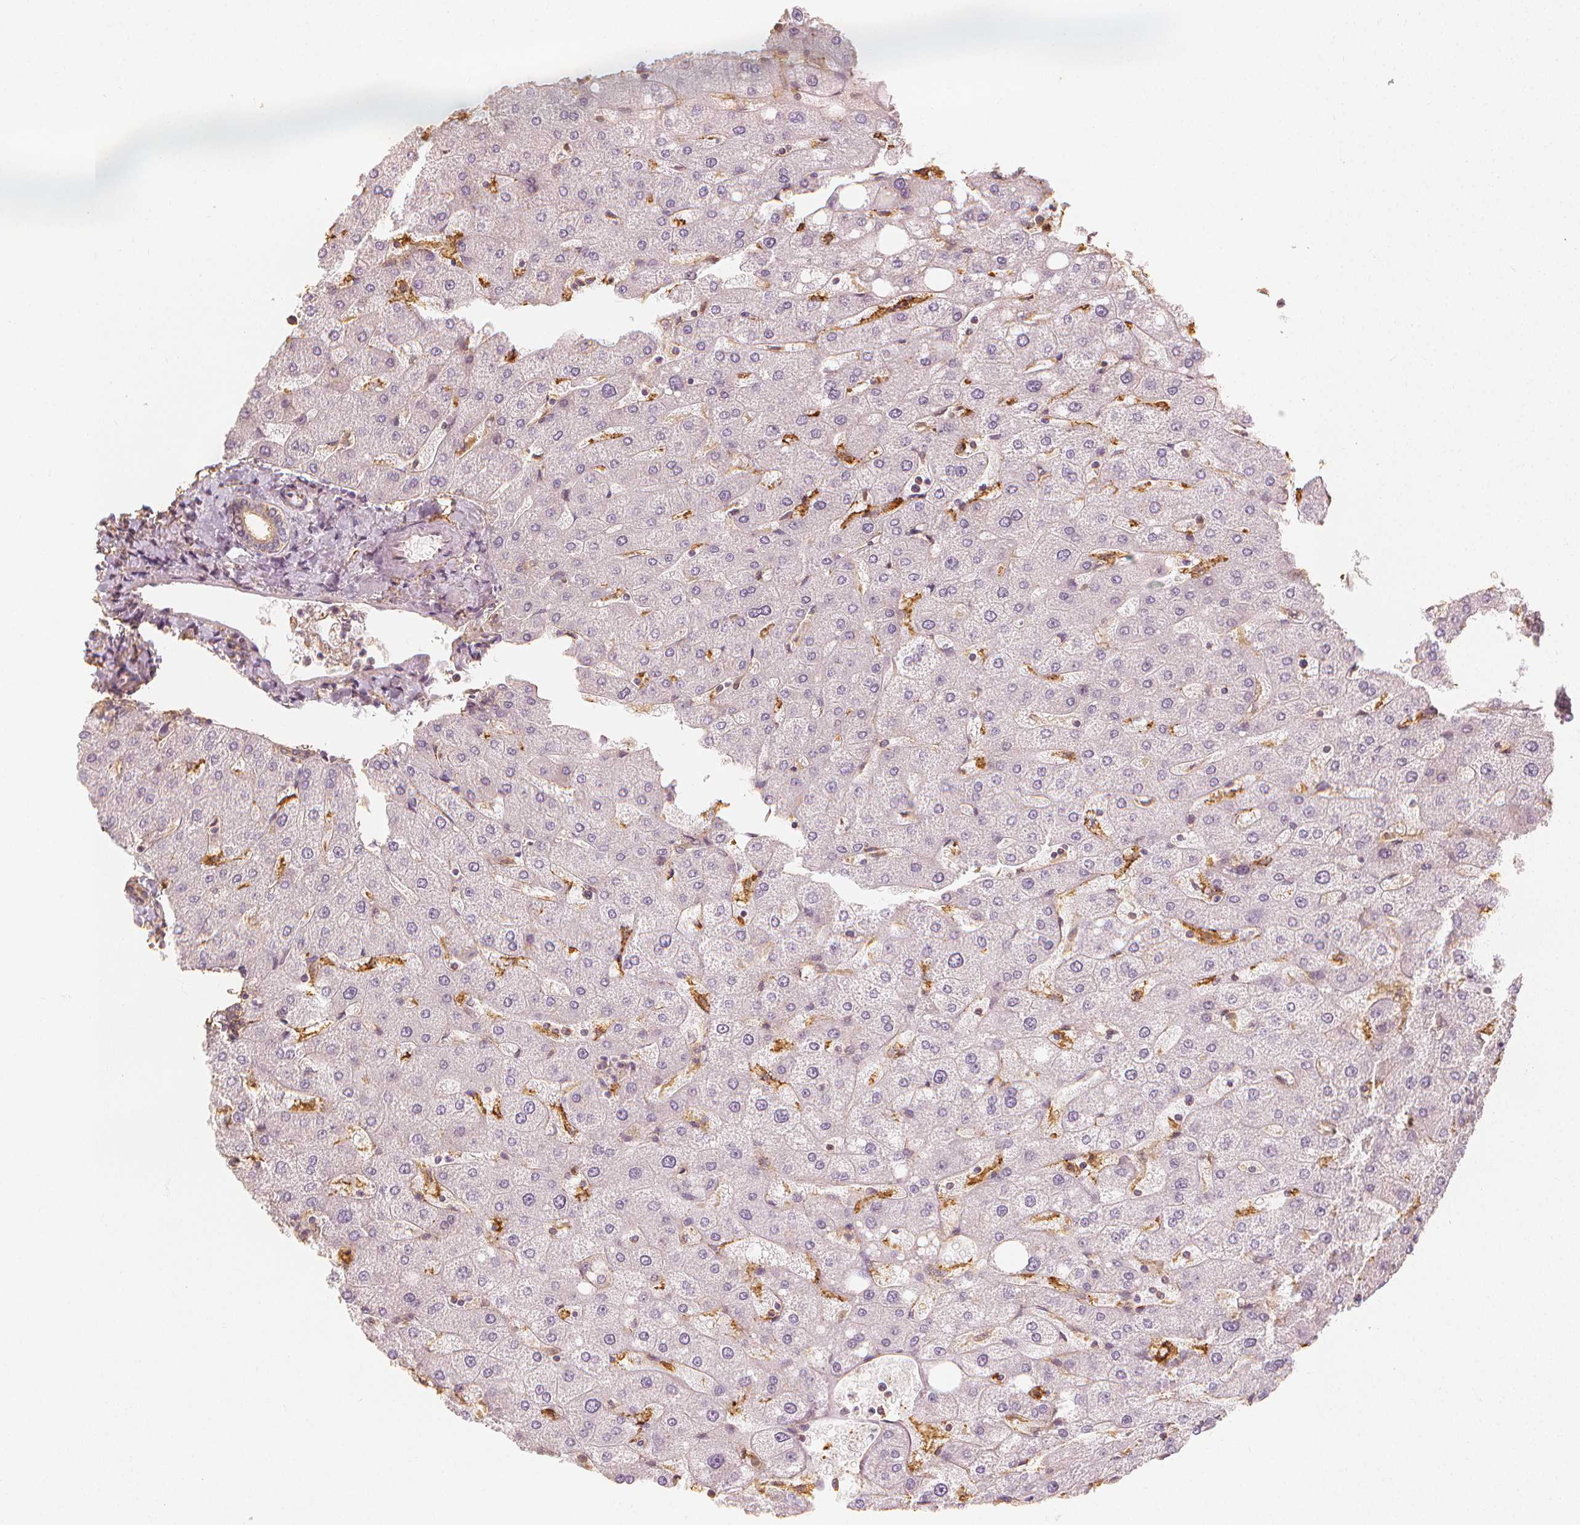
{"staining": {"intensity": "negative", "quantity": "none", "location": "none"}, "tissue": "liver", "cell_type": "Cholangiocytes", "image_type": "normal", "snomed": [{"axis": "morphology", "description": "Normal tissue, NOS"}, {"axis": "topography", "description": "Liver"}], "caption": "The image exhibits no significant expression in cholangiocytes of liver.", "gene": "ARHGAP26", "patient": {"sex": "male", "age": 67}}